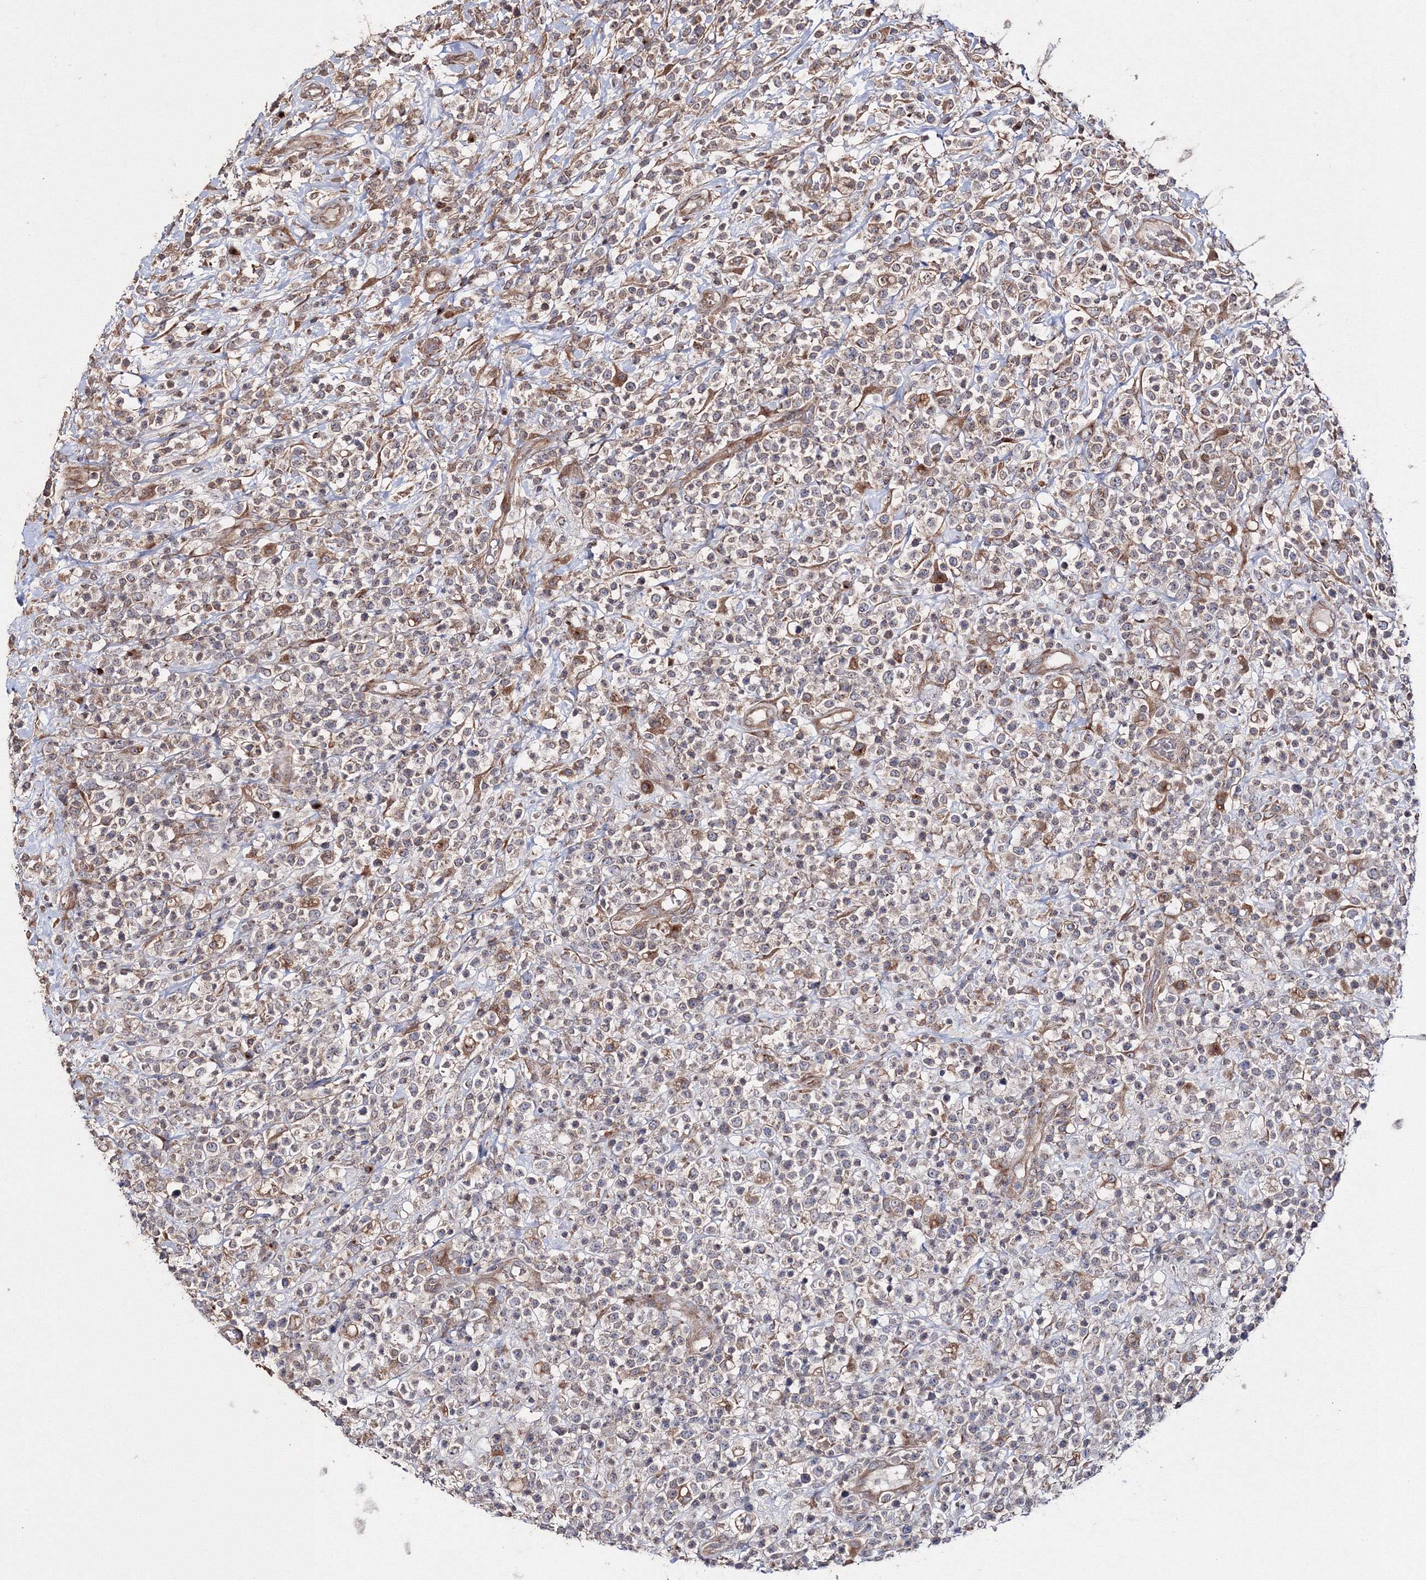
{"staining": {"intensity": "weak", "quantity": "25%-75%", "location": "cytoplasmic/membranous"}, "tissue": "lymphoma", "cell_type": "Tumor cells", "image_type": "cancer", "snomed": [{"axis": "morphology", "description": "Malignant lymphoma, non-Hodgkin's type, High grade"}, {"axis": "topography", "description": "Colon"}], "caption": "DAB immunohistochemical staining of lymphoma exhibits weak cytoplasmic/membranous protein expression in about 25%-75% of tumor cells.", "gene": "DDO", "patient": {"sex": "female", "age": 53}}